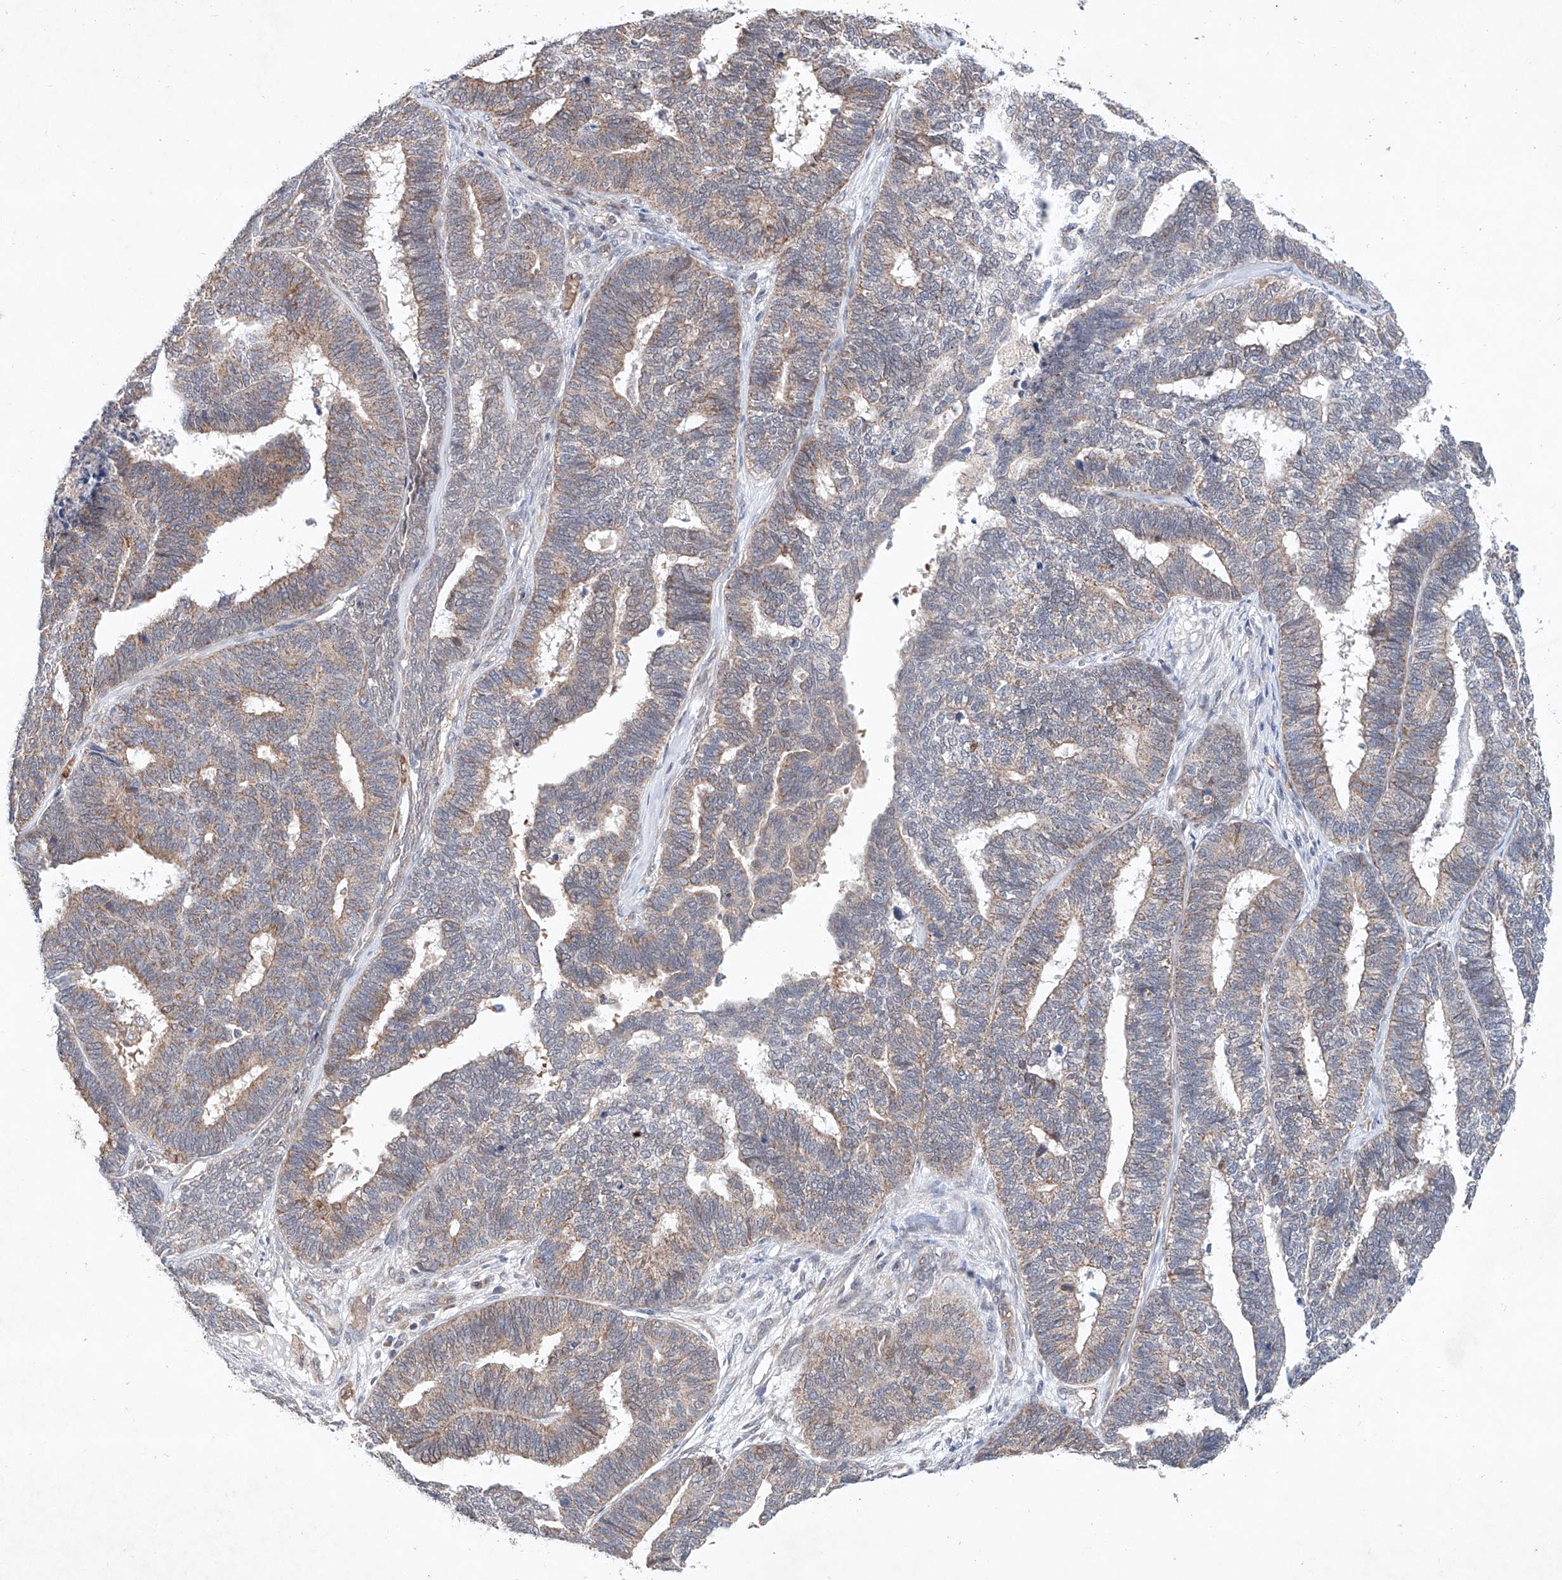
{"staining": {"intensity": "weak", "quantity": "25%-75%", "location": "cytoplasmic/membranous"}, "tissue": "endometrial cancer", "cell_type": "Tumor cells", "image_type": "cancer", "snomed": [{"axis": "morphology", "description": "Adenocarcinoma, NOS"}, {"axis": "topography", "description": "Endometrium"}], "caption": "This is an image of IHC staining of endometrial cancer, which shows weak expression in the cytoplasmic/membranous of tumor cells.", "gene": "FASTK", "patient": {"sex": "female", "age": 70}}